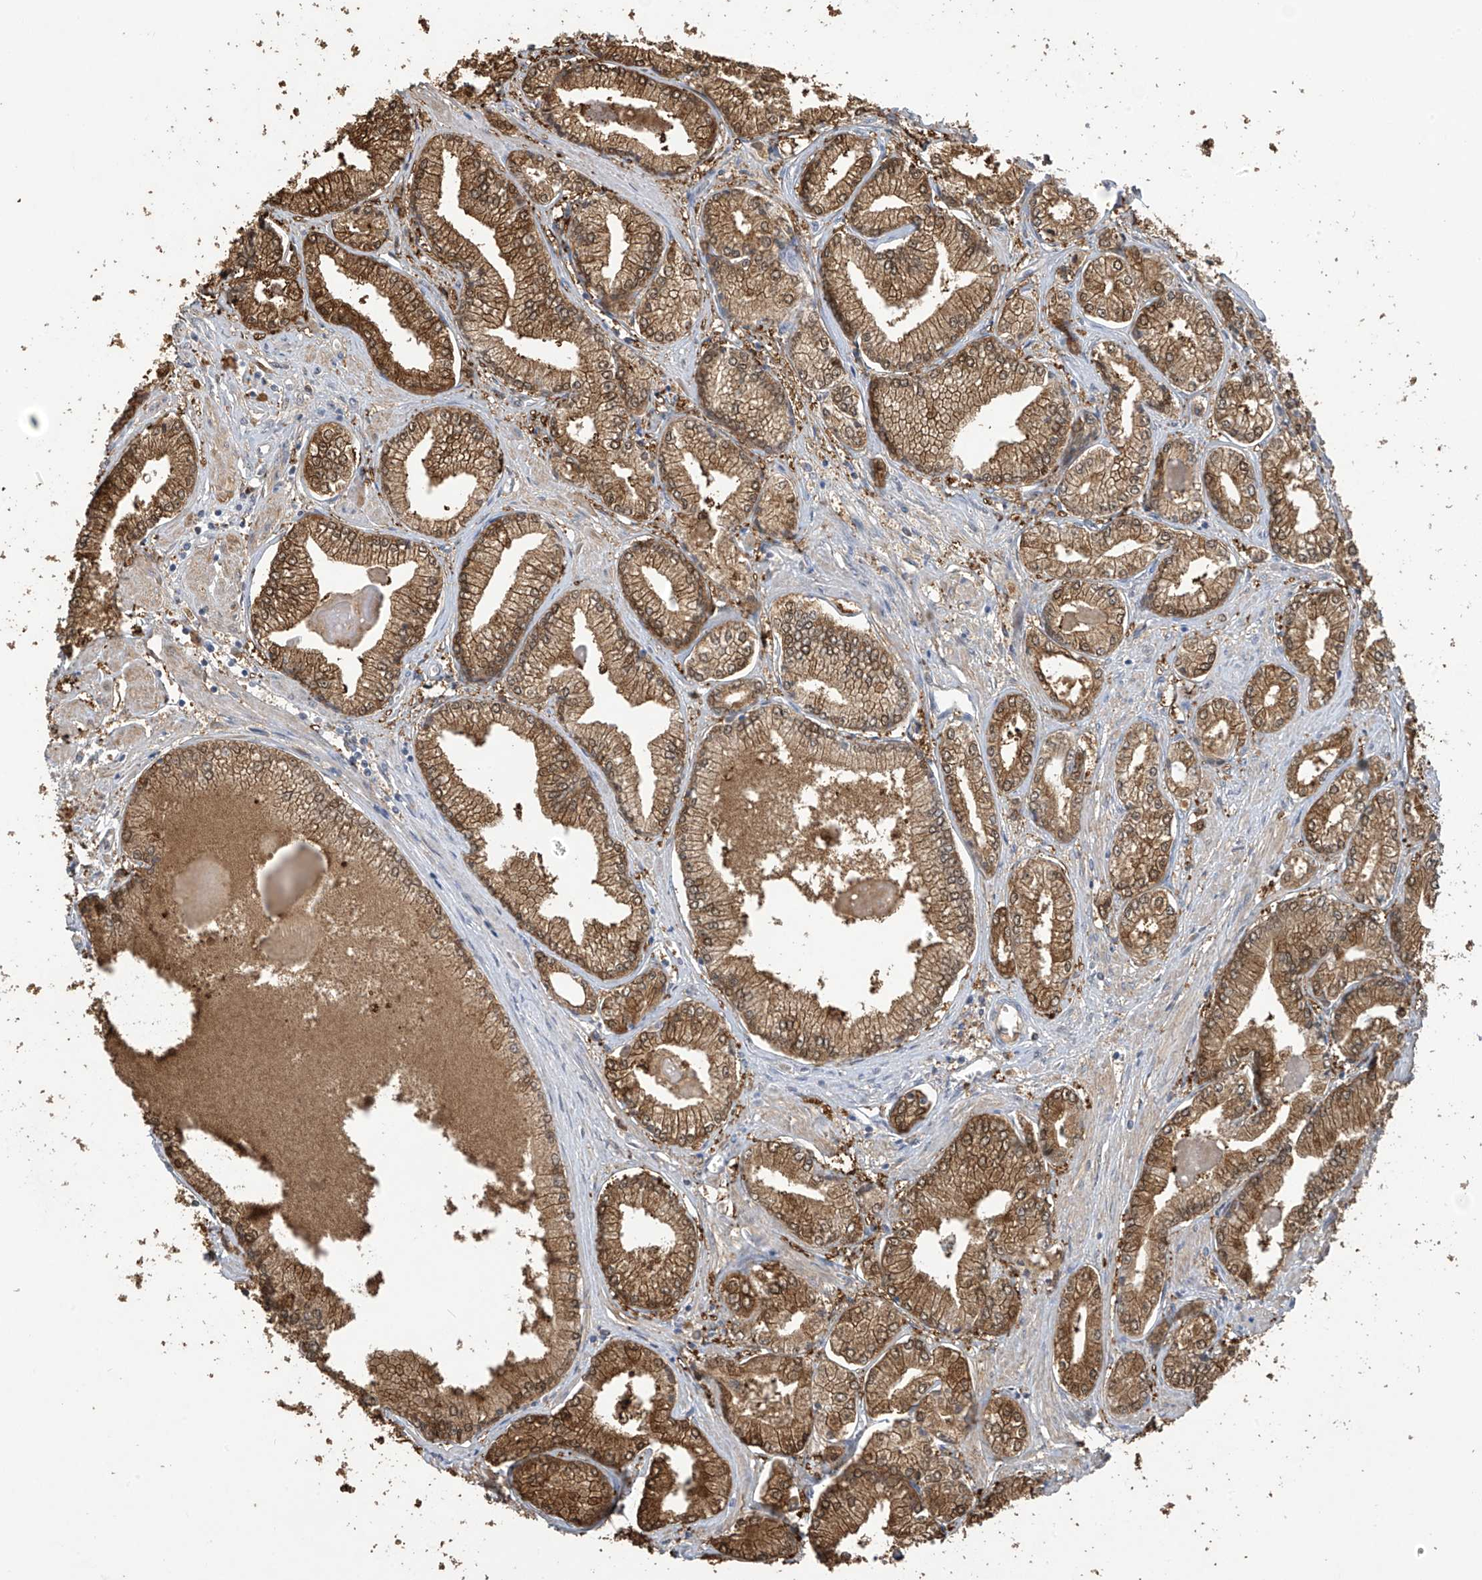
{"staining": {"intensity": "strong", "quantity": ">75%", "location": "cytoplasmic/membranous,nuclear"}, "tissue": "prostate cancer", "cell_type": "Tumor cells", "image_type": "cancer", "snomed": [{"axis": "morphology", "description": "Adenocarcinoma, Low grade"}, {"axis": "topography", "description": "Prostate"}], "caption": "An IHC image of tumor tissue is shown. Protein staining in brown labels strong cytoplasmic/membranous and nuclear positivity in prostate cancer (low-grade adenocarcinoma) within tumor cells. The staining was performed using DAB (3,3'-diaminobenzidine) to visualize the protein expression in brown, while the nuclei were stained in blue with hematoxylin (Magnification: 20x).", "gene": "IDH1", "patient": {"sex": "male", "age": 60}}